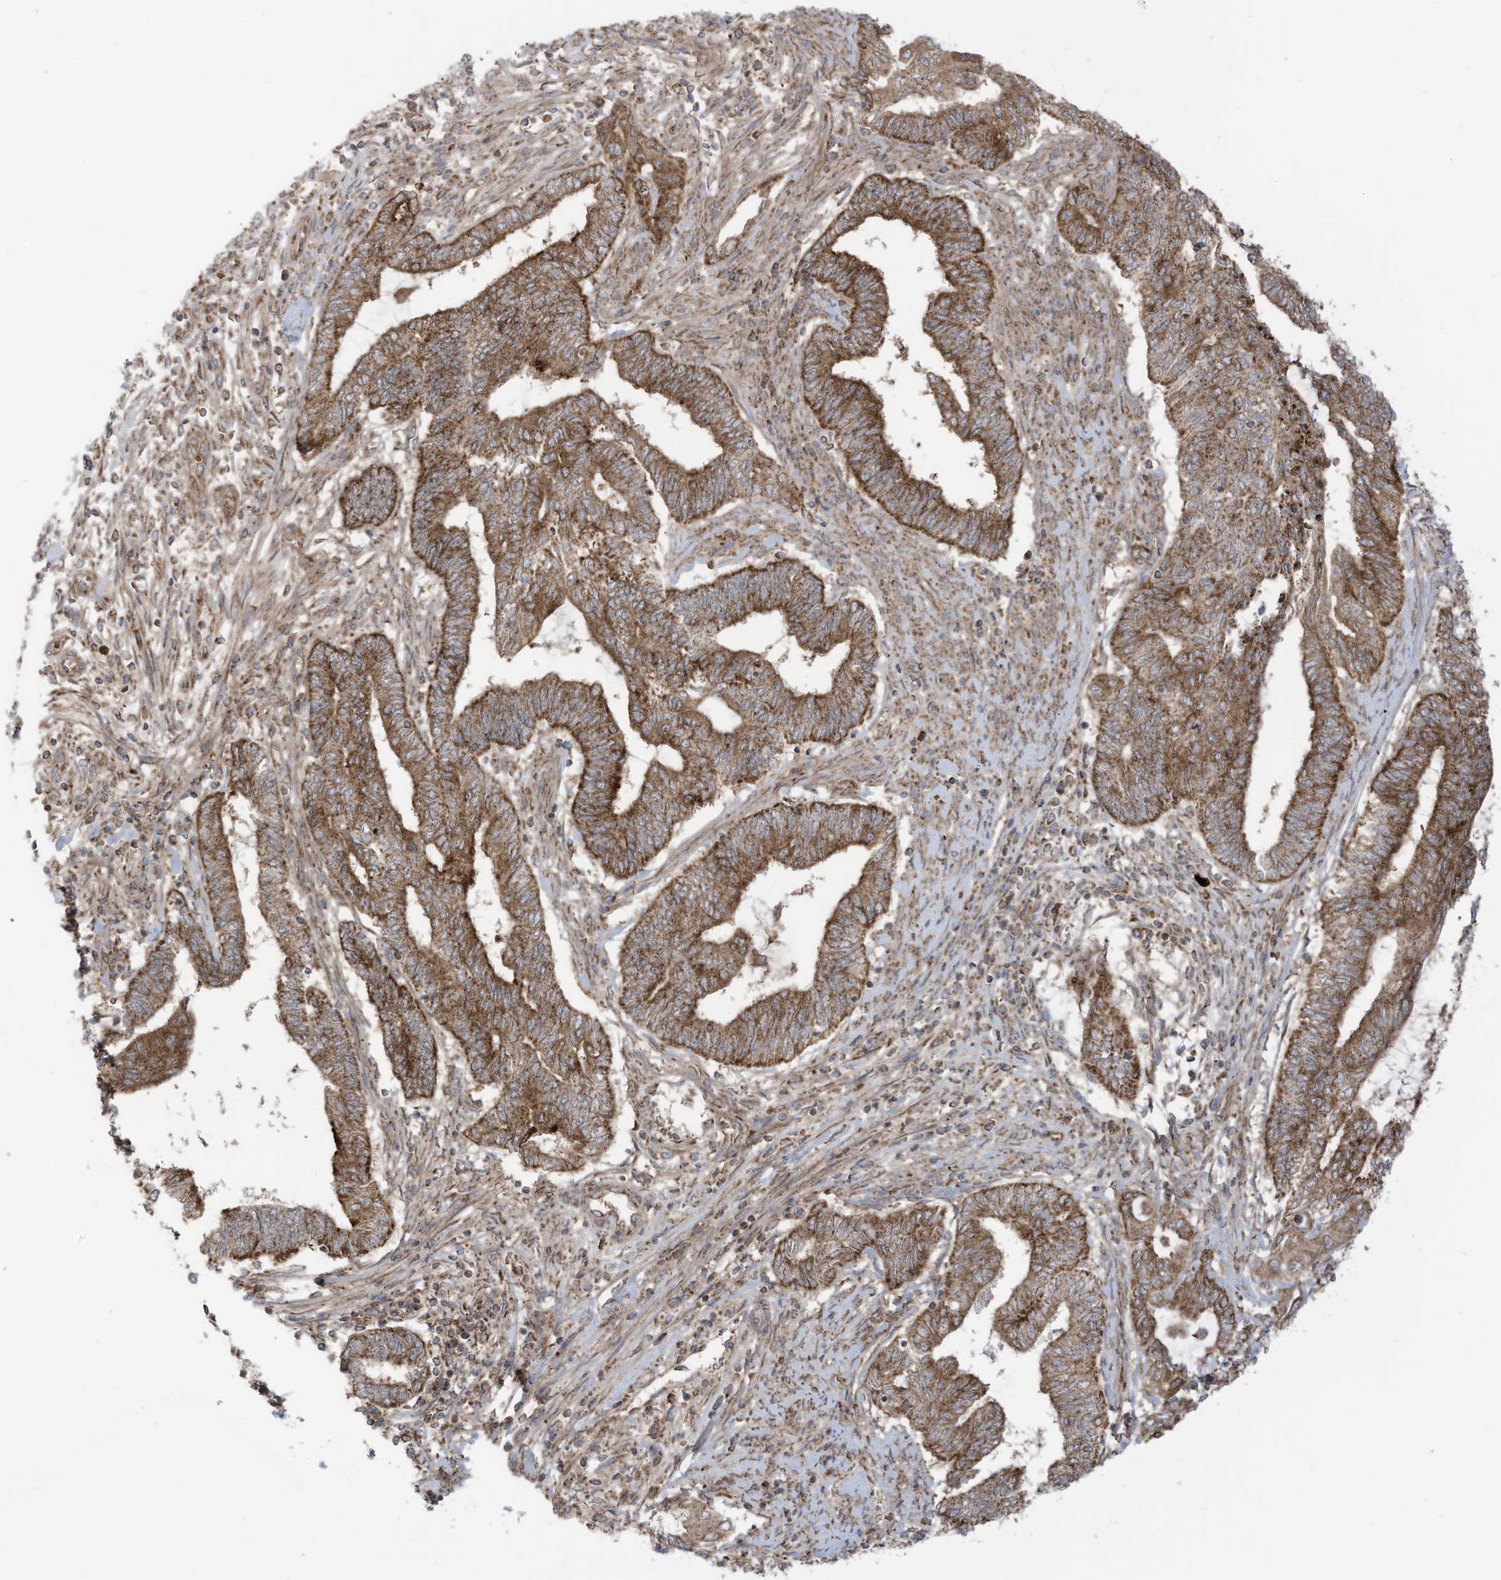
{"staining": {"intensity": "strong", "quantity": ">75%", "location": "cytoplasmic/membranous"}, "tissue": "endometrial cancer", "cell_type": "Tumor cells", "image_type": "cancer", "snomed": [{"axis": "morphology", "description": "Adenocarcinoma, NOS"}, {"axis": "topography", "description": "Uterus"}, {"axis": "topography", "description": "Endometrium"}], "caption": "DAB immunohistochemical staining of human adenocarcinoma (endometrial) demonstrates strong cytoplasmic/membranous protein staining in about >75% of tumor cells. (DAB (3,3'-diaminobenzidine) IHC with brightfield microscopy, high magnification).", "gene": "REPS1", "patient": {"sex": "female", "age": 70}}